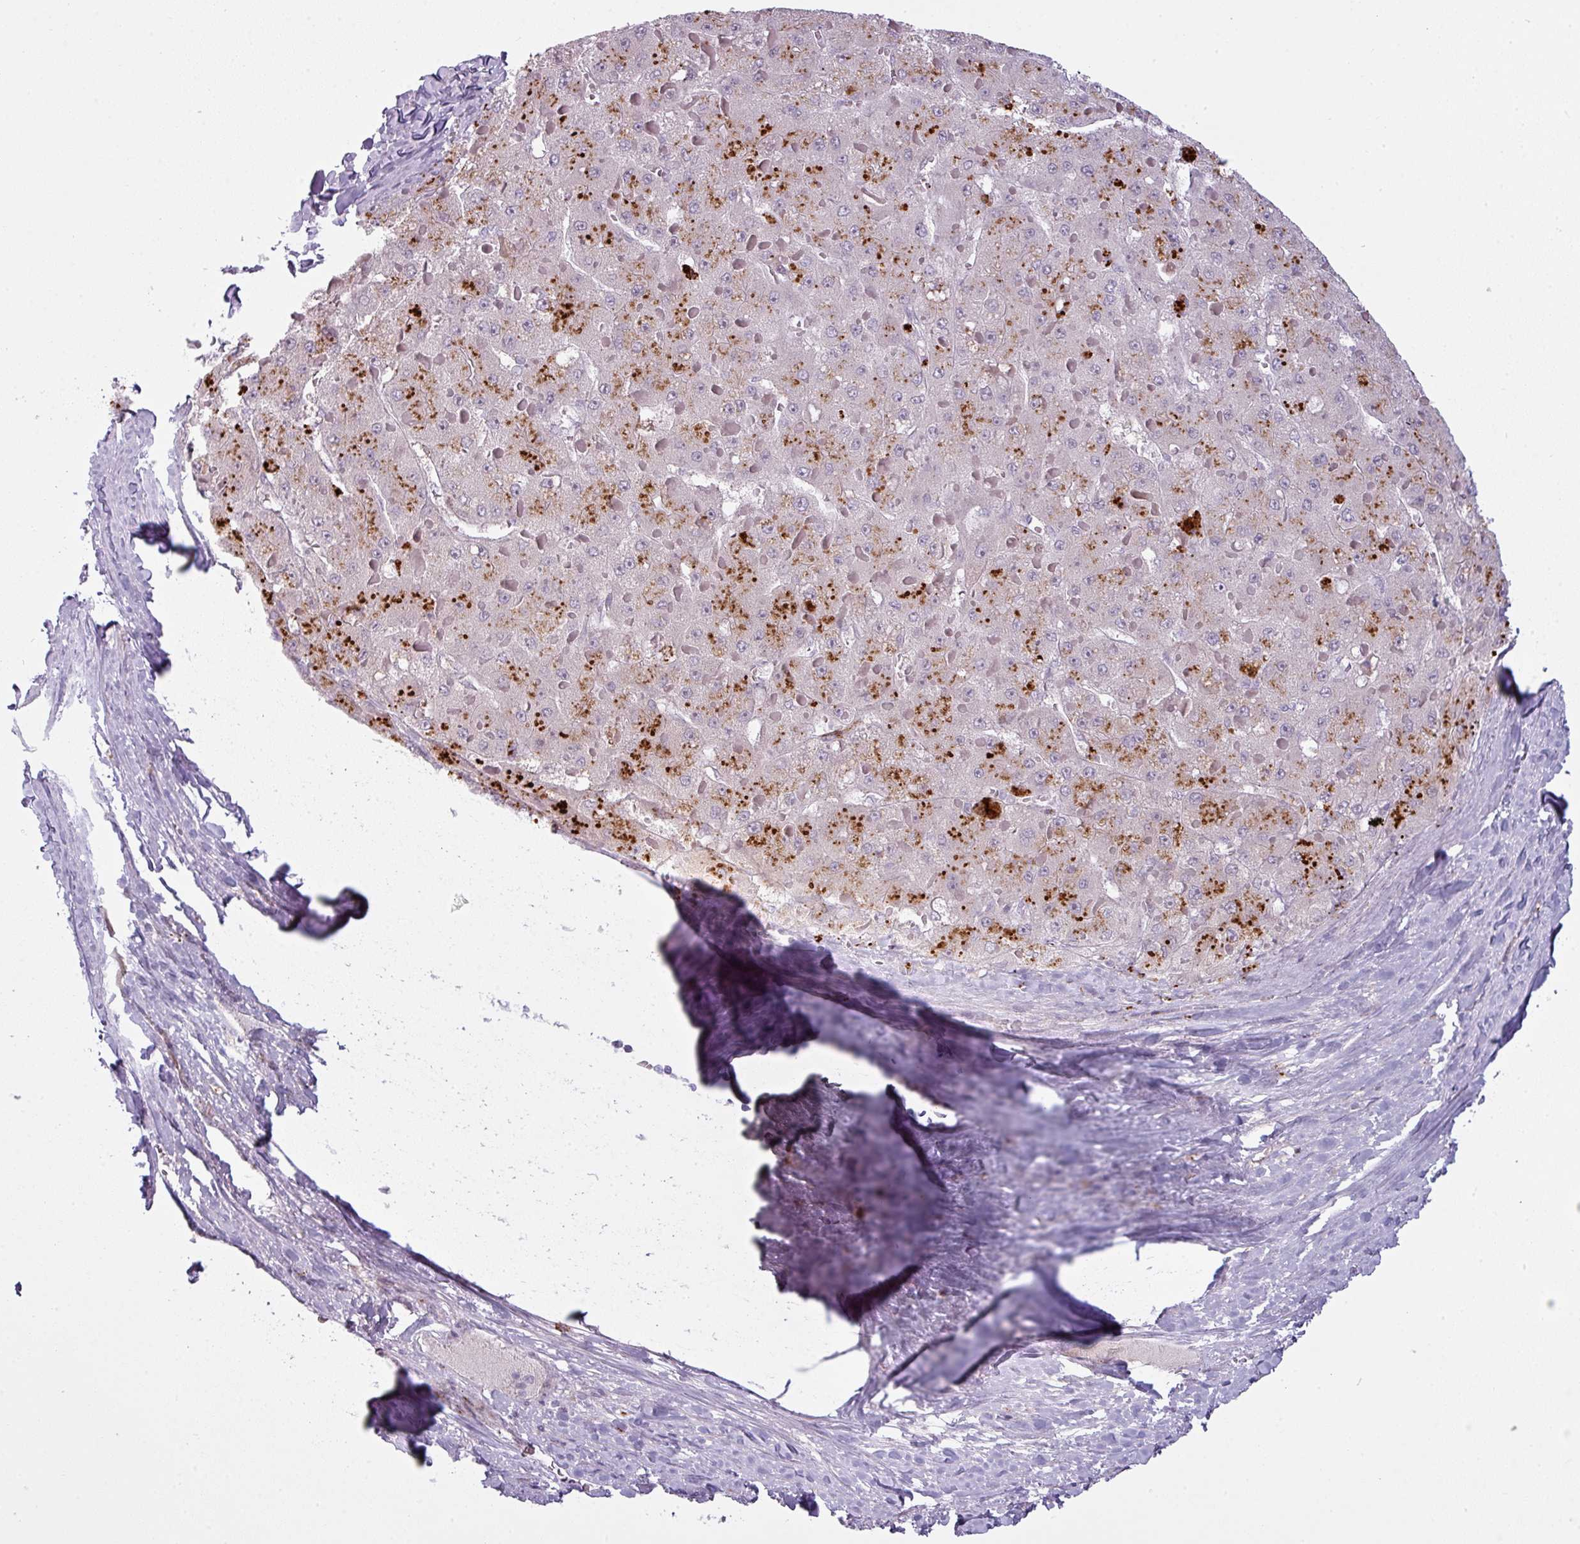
{"staining": {"intensity": "moderate", "quantity": "25%-75%", "location": "cytoplasmic/membranous"}, "tissue": "liver cancer", "cell_type": "Tumor cells", "image_type": "cancer", "snomed": [{"axis": "morphology", "description": "Carcinoma, Hepatocellular, NOS"}, {"axis": "topography", "description": "Liver"}], "caption": "A photomicrograph showing moderate cytoplasmic/membranous staining in approximately 25%-75% of tumor cells in liver hepatocellular carcinoma, as visualized by brown immunohistochemical staining.", "gene": "MAP7D2", "patient": {"sex": "female", "age": 73}}